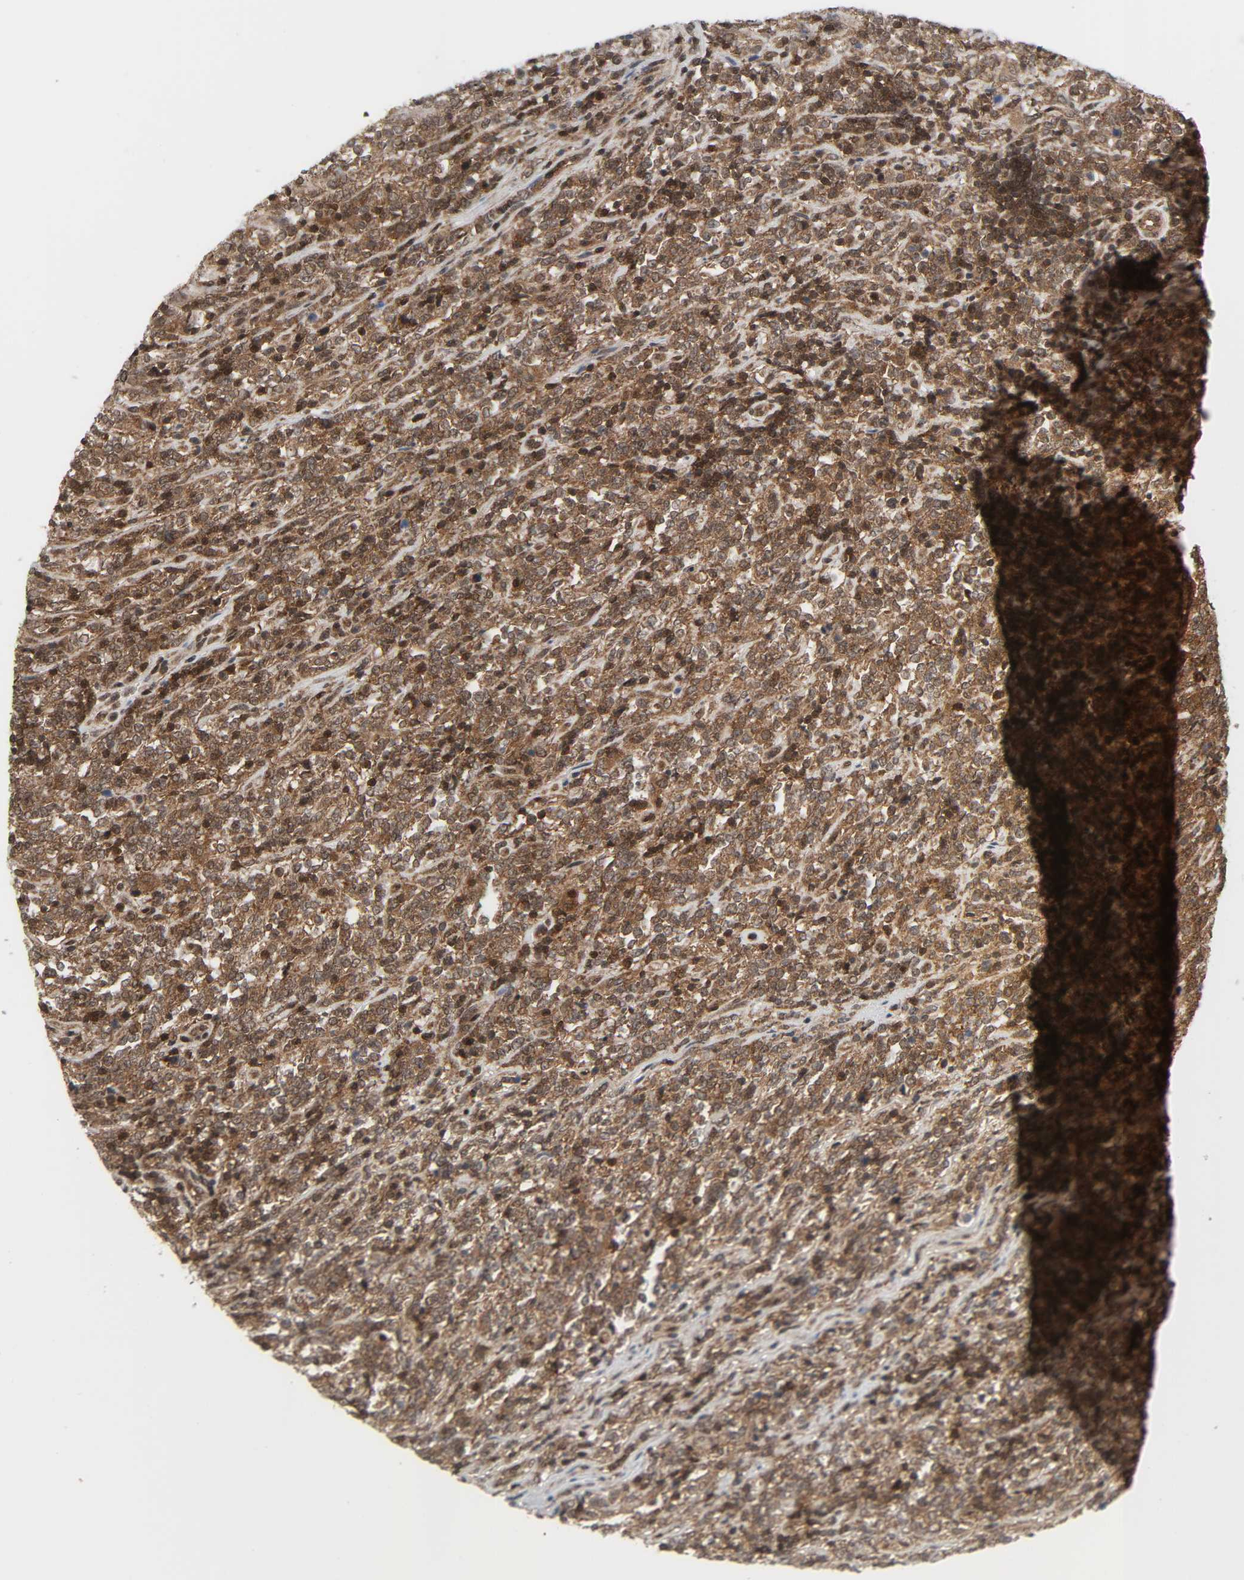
{"staining": {"intensity": "moderate", "quantity": ">75%", "location": "cytoplasmic/membranous"}, "tissue": "lymphoma", "cell_type": "Tumor cells", "image_type": "cancer", "snomed": [{"axis": "morphology", "description": "Malignant lymphoma, non-Hodgkin's type, High grade"}, {"axis": "topography", "description": "Soft tissue"}], "caption": "The micrograph reveals staining of high-grade malignant lymphoma, non-Hodgkin's type, revealing moderate cytoplasmic/membranous protein staining (brown color) within tumor cells. (DAB IHC with brightfield microscopy, high magnification).", "gene": "GSK3A", "patient": {"sex": "male", "age": 18}}